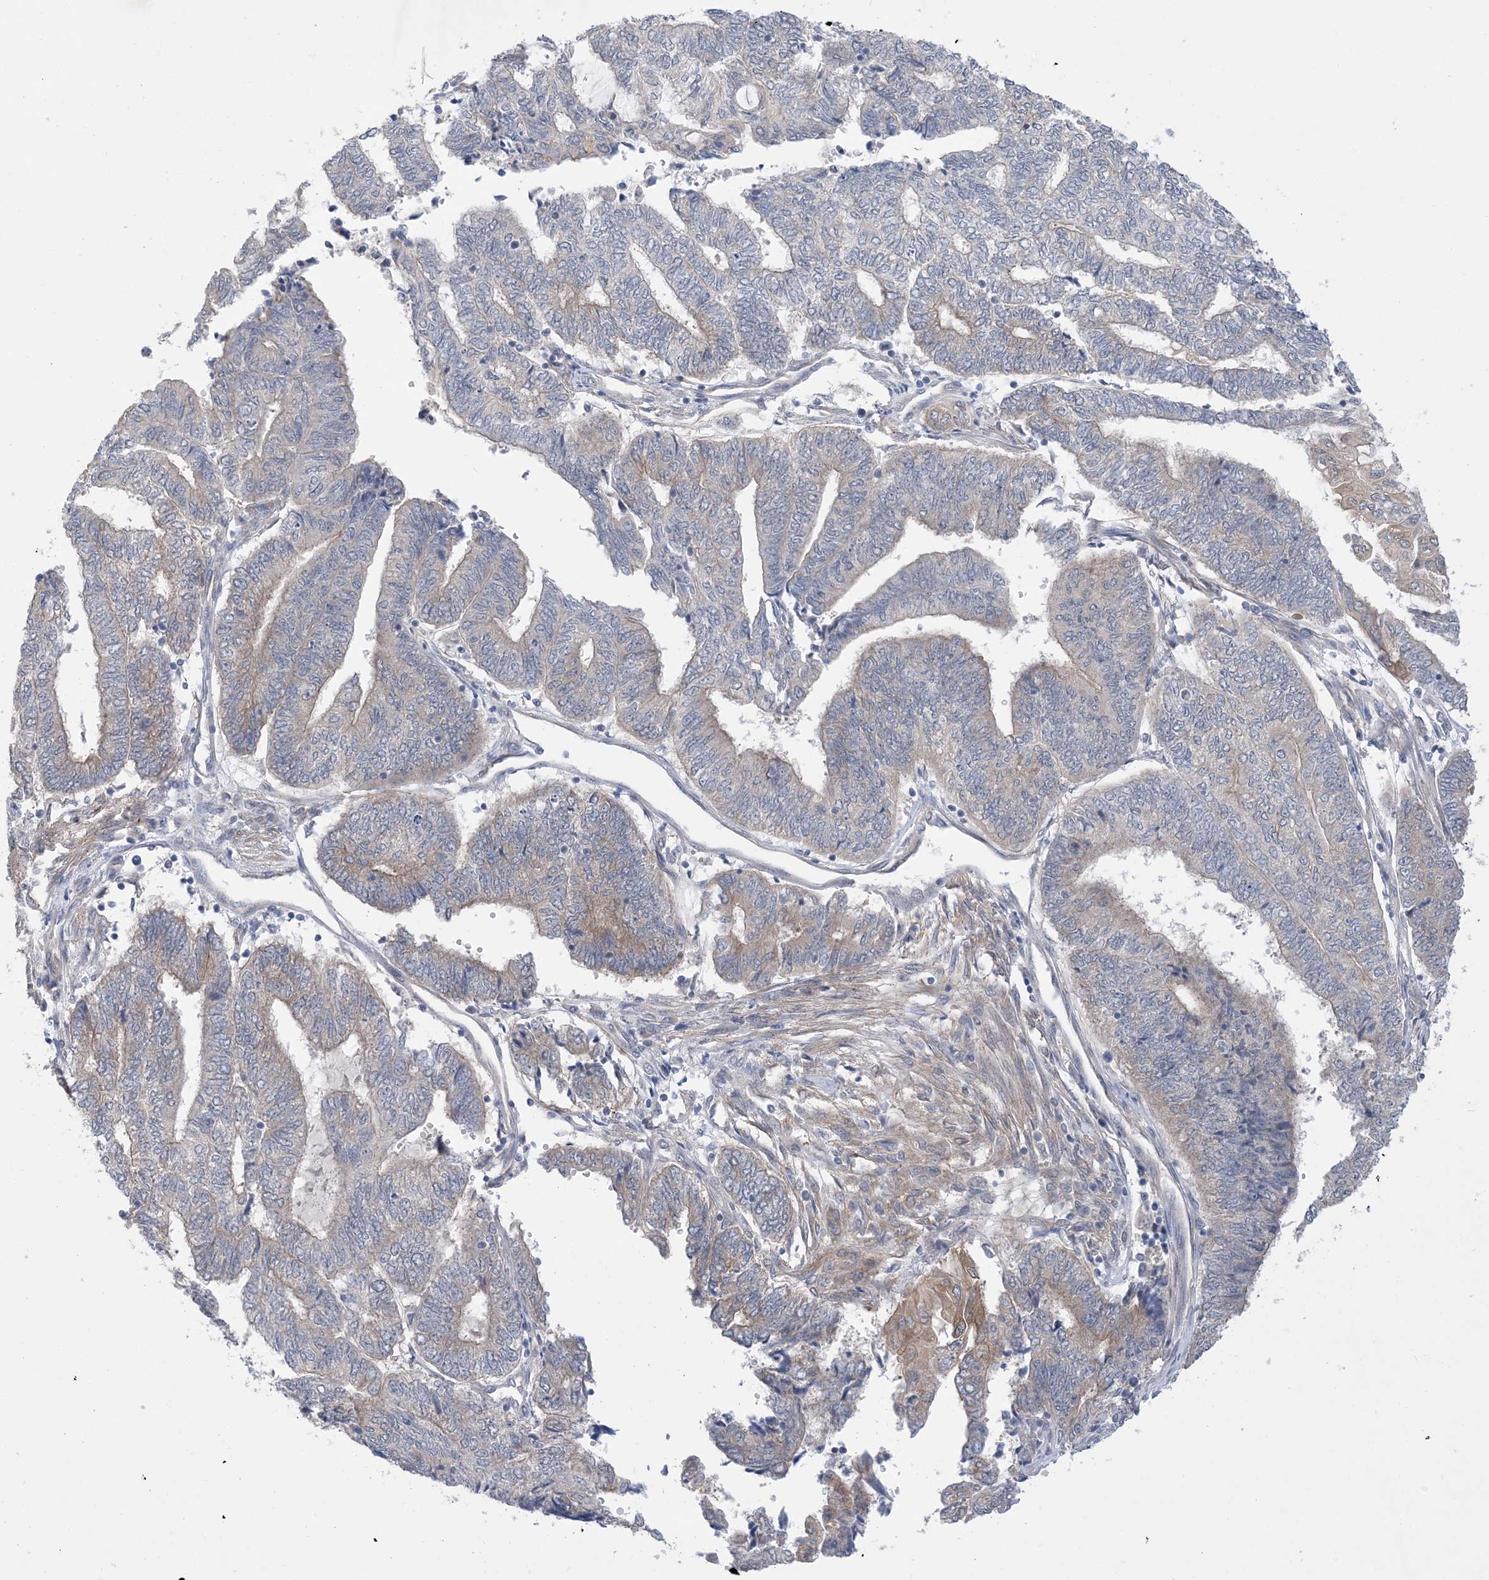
{"staining": {"intensity": "weak", "quantity": "<25%", "location": "cytoplasmic/membranous"}, "tissue": "endometrial cancer", "cell_type": "Tumor cells", "image_type": "cancer", "snomed": [{"axis": "morphology", "description": "Adenocarcinoma, NOS"}, {"axis": "topography", "description": "Uterus"}, {"axis": "topography", "description": "Endometrium"}], "caption": "Immunohistochemistry of endometrial cancer (adenocarcinoma) demonstrates no staining in tumor cells.", "gene": "EHBP1", "patient": {"sex": "female", "age": 70}}